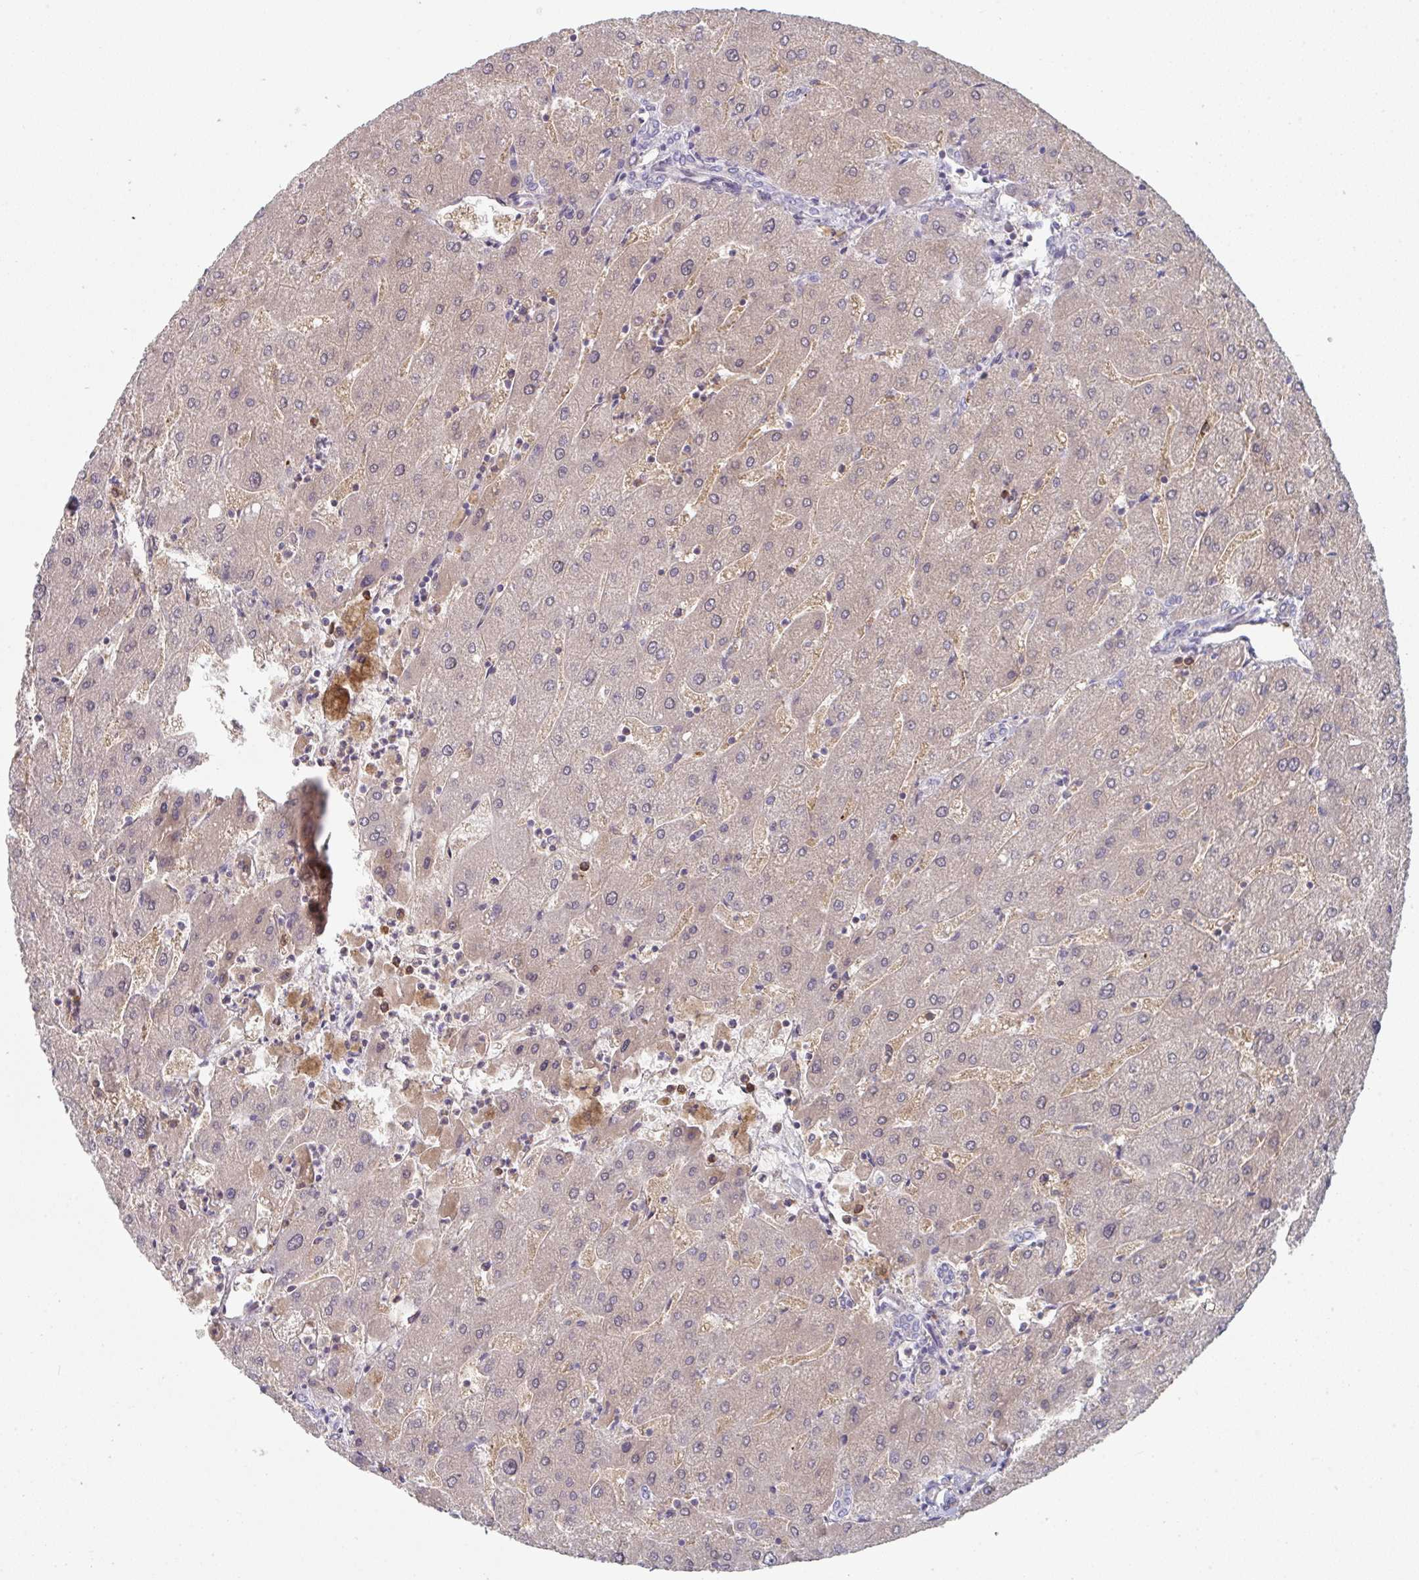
{"staining": {"intensity": "negative", "quantity": "none", "location": "none"}, "tissue": "liver", "cell_type": "Cholangiocytes", "image_type": "normal", "snomed": [{"axis": "morphology", "description": "Normal tissue, NOS"}, {"axis": "topography", "description": "Liver"}], "caption": "DAB (3,3'-diaminobenzidine) immunohistochemical staining of unremarkable human liver reveals no significant positivity in cholangiocytes. (DAB (3,3'-diaminobenzidine) immunohistochemistry, high magnification).", "gene": "HGFAC", "patient": {"sex": "male", "age": 67}}